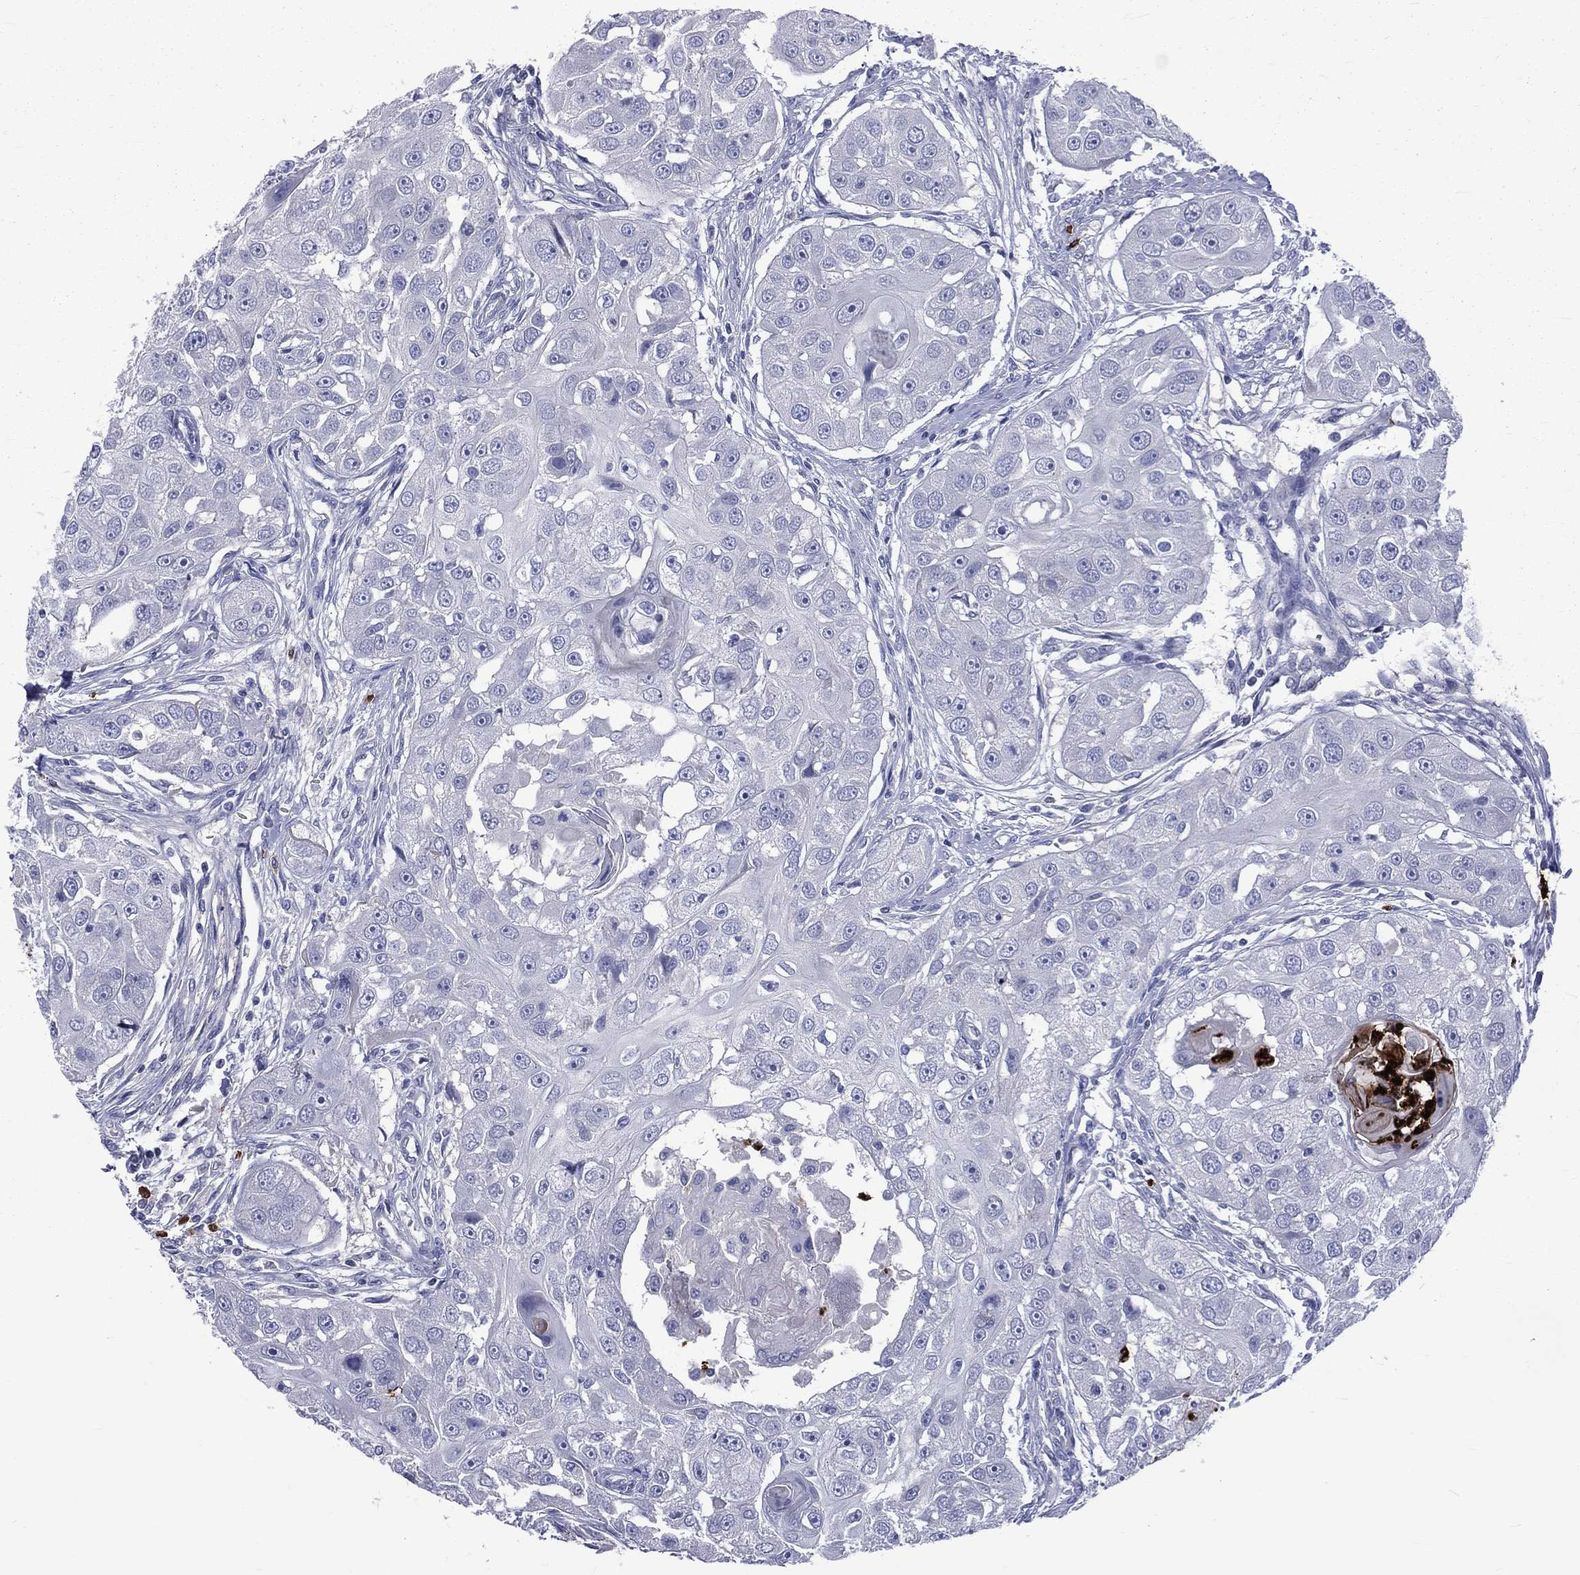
{"staining": {"intensity": "negative", "quantity": "none", "location": "none"}, "tissue": "head and neck cancer", "cell_type": "Tumor cells", "image_type": "cancer", "snomed": [{"axis": "morphology", "description": "Squamous cell carcinoma, NOS"}, {"axis": "topography", "description": "Head-Neck"}], "caption": "This is an immunohistochemistry image of squamous cell carcinoma (head and neck). There is no expression in tumor cells.", "gene": "ELANE", "patient": {"sex": "male", "age": 51}}